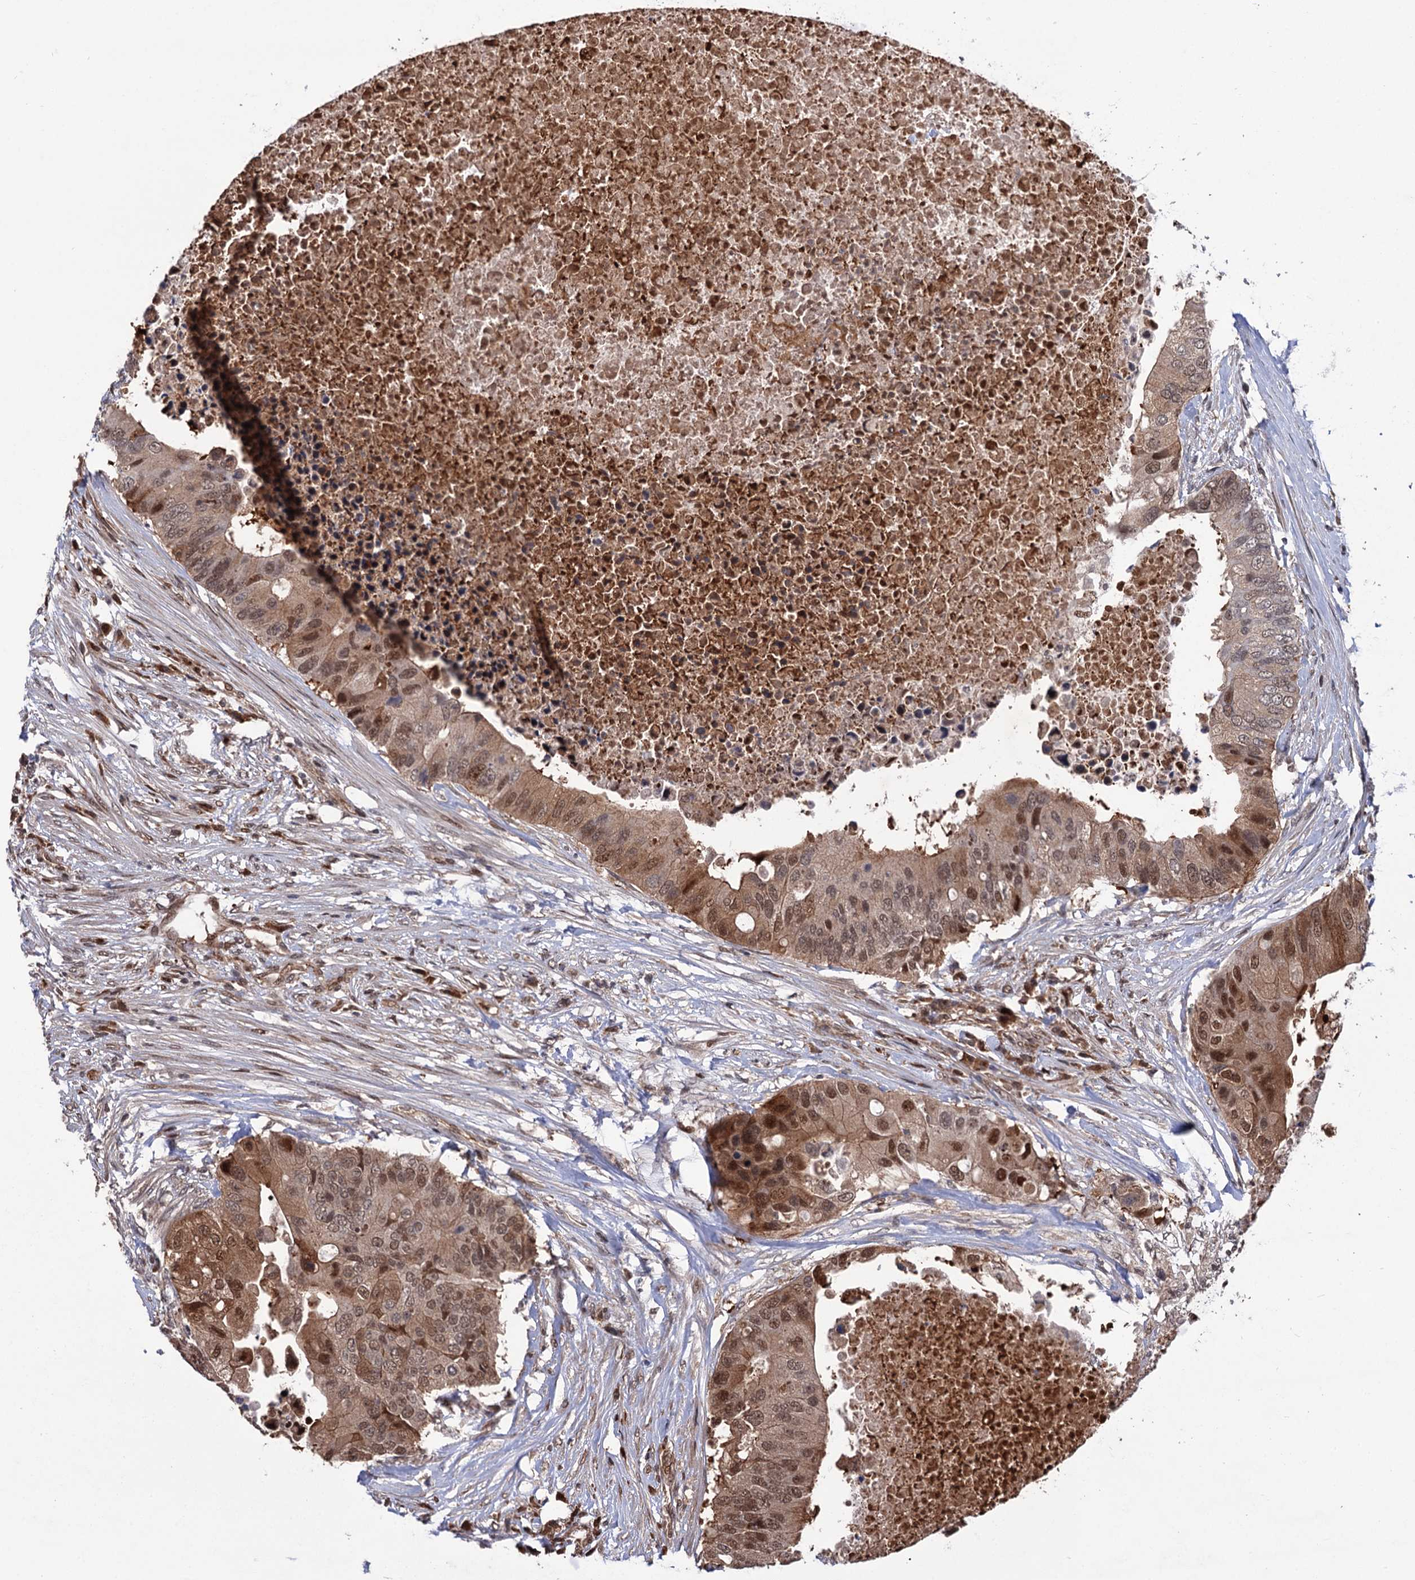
{"staining": {"intensity": "moderate", "quantity": ">75%", "location": "cytoplasmic/membranous,nuclear"}, "tissue": "colorectal cancer", "cell_type": "Tumor cells", "image_type": "cancer", "snomed": [{"axis": "morphology", "description": "Adenocarcinoma, NOS"}, {"axis": "topography", "description": "Colon"}], "caption": "Brown immunohistochemical staining in human colorectal cancer displays moderate cytoplasmic/membranous and nuclear staining in approximately >75% of tumor cells.", "gene": "CDC23", "patient": {"sex": "male", "age": 71}}